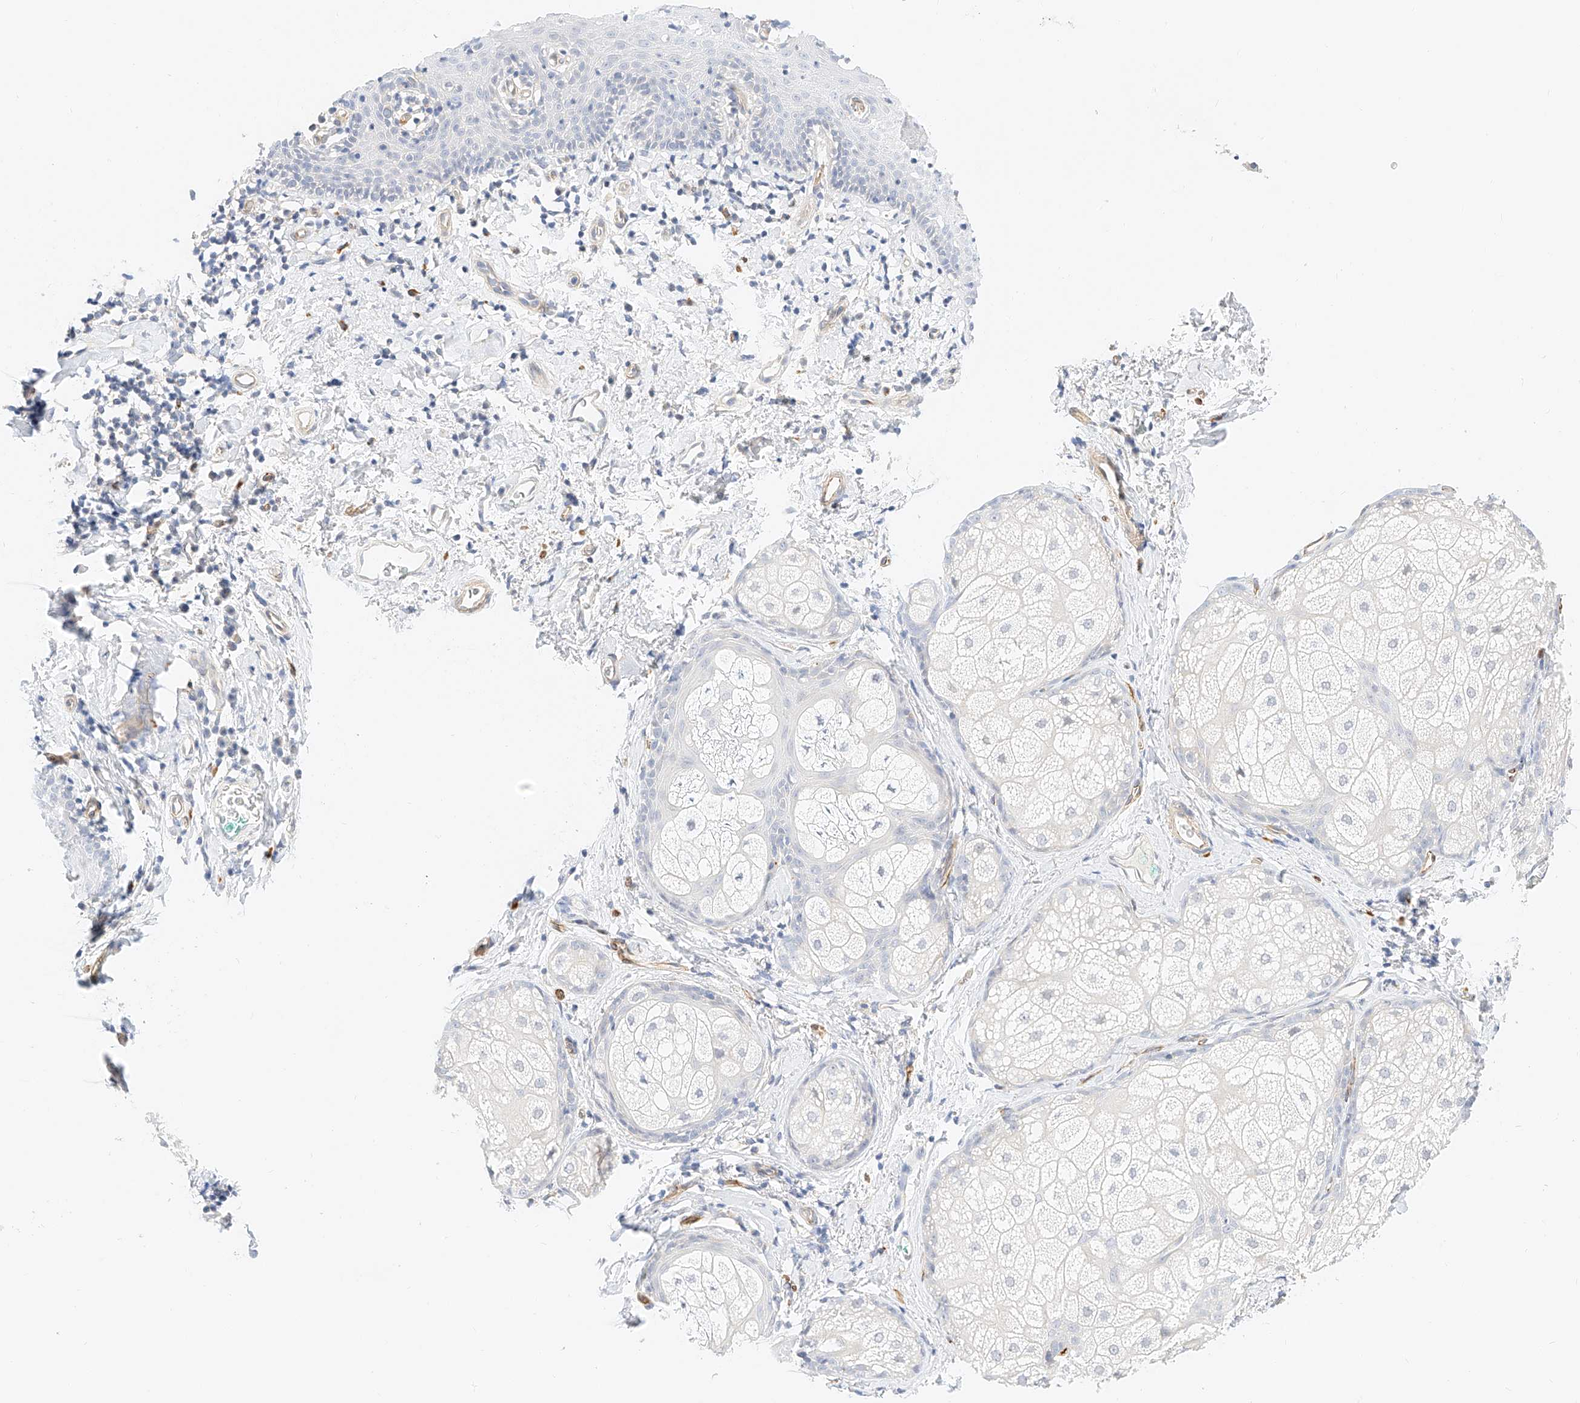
{"staining": {"intensity": "negative", "quantity": "none", "location": "none"}, "tissue": "skin", "cell_type": "Epidermal cells", "image_type": "normal", "snomed": [{"axis": "morphology", "description": "Normal tissue, NOS"}, {"axis": "topography", "description": "Vulva"}], "caption": "Immunohistochemistry (IHC) photomicrograph of normal skin: human skin stained with DAB shows no significant protein positivity in epidermal cells.", "gene": "CDCP2", "patient": {"sex": "female", "age": 66}}